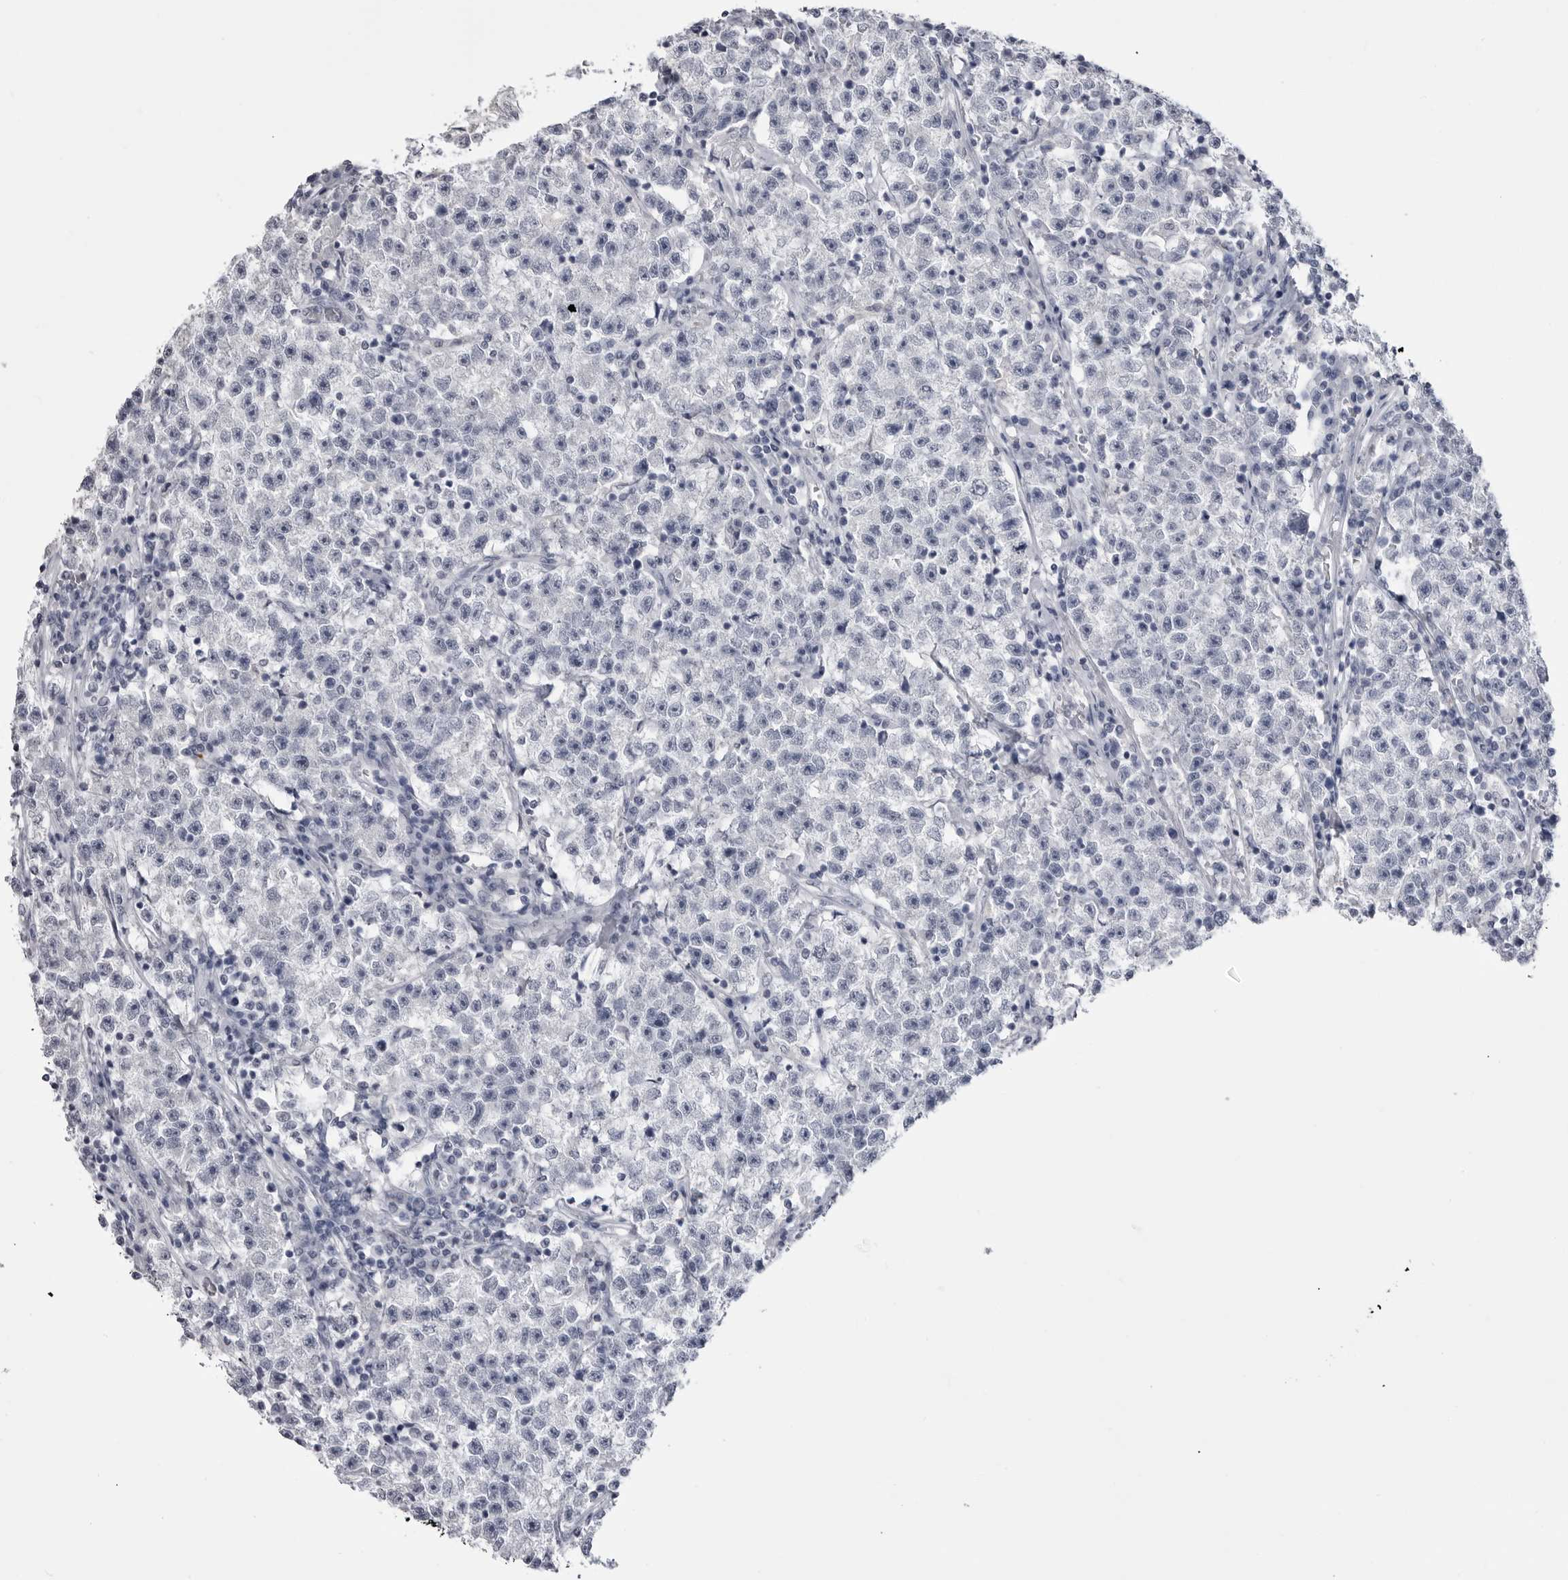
{"staining": {"intensity": "negative", "quantity": "none", "location": "none"}, "tissue": "testis cancer", "cell_type": "Tumor cells", "image_type": "cancer", "snomed": [{"axis": "morphology", "description": "Seminoma, NOS"}, {"axis": "topography", "description": "Testis"}], "caption": "DAB (3,3'-diaminobenzidine) immunohistochemical staining of seminoma (testis) displays no significant positivity in tumor cells.", "gene": "STAP2", "patient": {"sex": "male", "age": 22}}